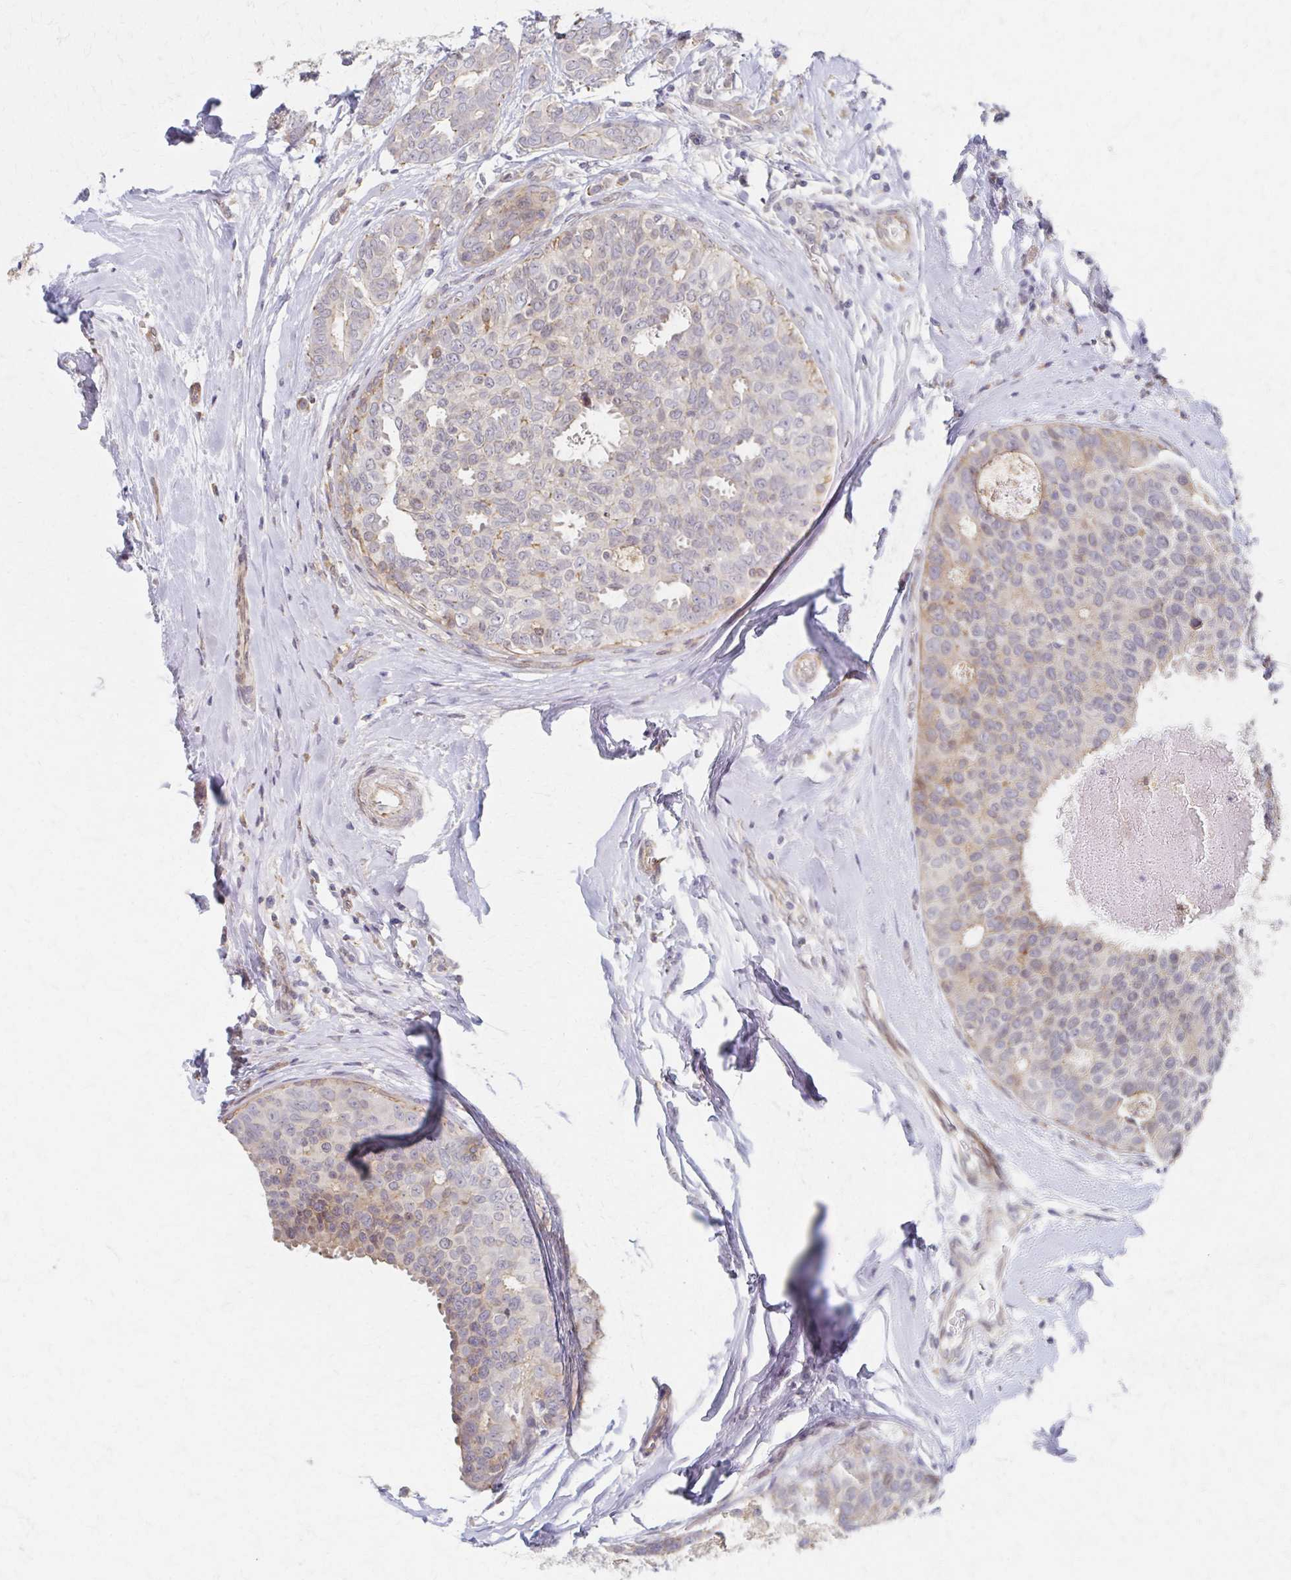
{"staining": {"intensity": "weak", "quantity": "<25%", "location": "cytoplasmic/membranous"}, "tissue": "breast cancer", "cell_type": "Tumor cells", "image_type": "cancer", "snomed": [{"axis": "morphology", "description": "Duct carcinoma"}, {"axis": "topography", "description": "Breast"}], "caption": "This is an IHC image of human infiltrating ductal carcinoma (breast). There is no staining in tumor cells.", "gene": "EOLA2", "patient": {"sex": "female", "age": 45}}